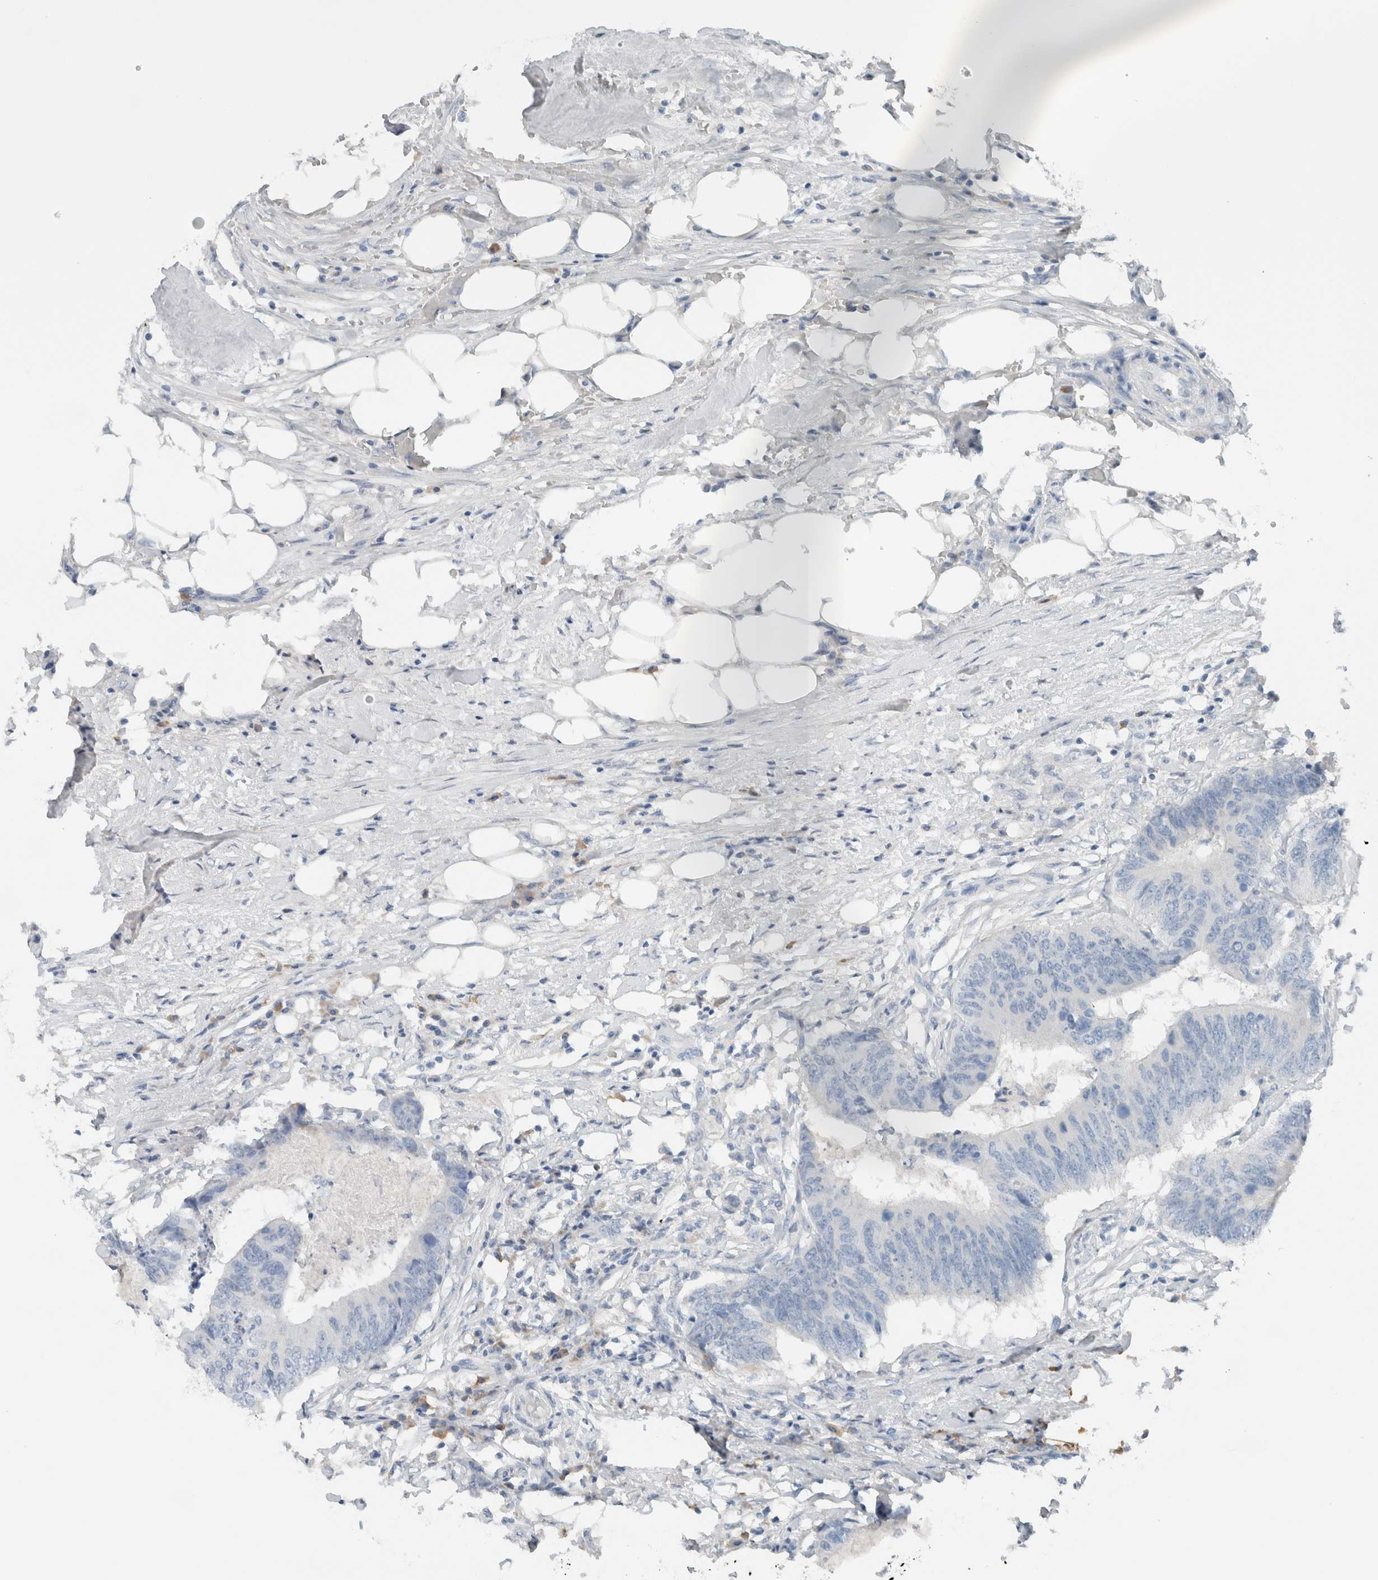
{"staining": {"intensity": "negative", "quantity": "none", "location": "none"}, "tissue": "colorectal cancer", "cell_type": "Tumor cells", "image_type": "cancer", "snomed": [{"axis": "morphology", "description": "Adenocarcinoma, NOS"}, {"axis": "topography", "description": "Colon"}], "caption": "This is an IHC histopathology image of human colorectal cancer. There is no positivity in tumor cells.", "gene": "DUOX1", "patient": {"sex": "male", "age": 56}}